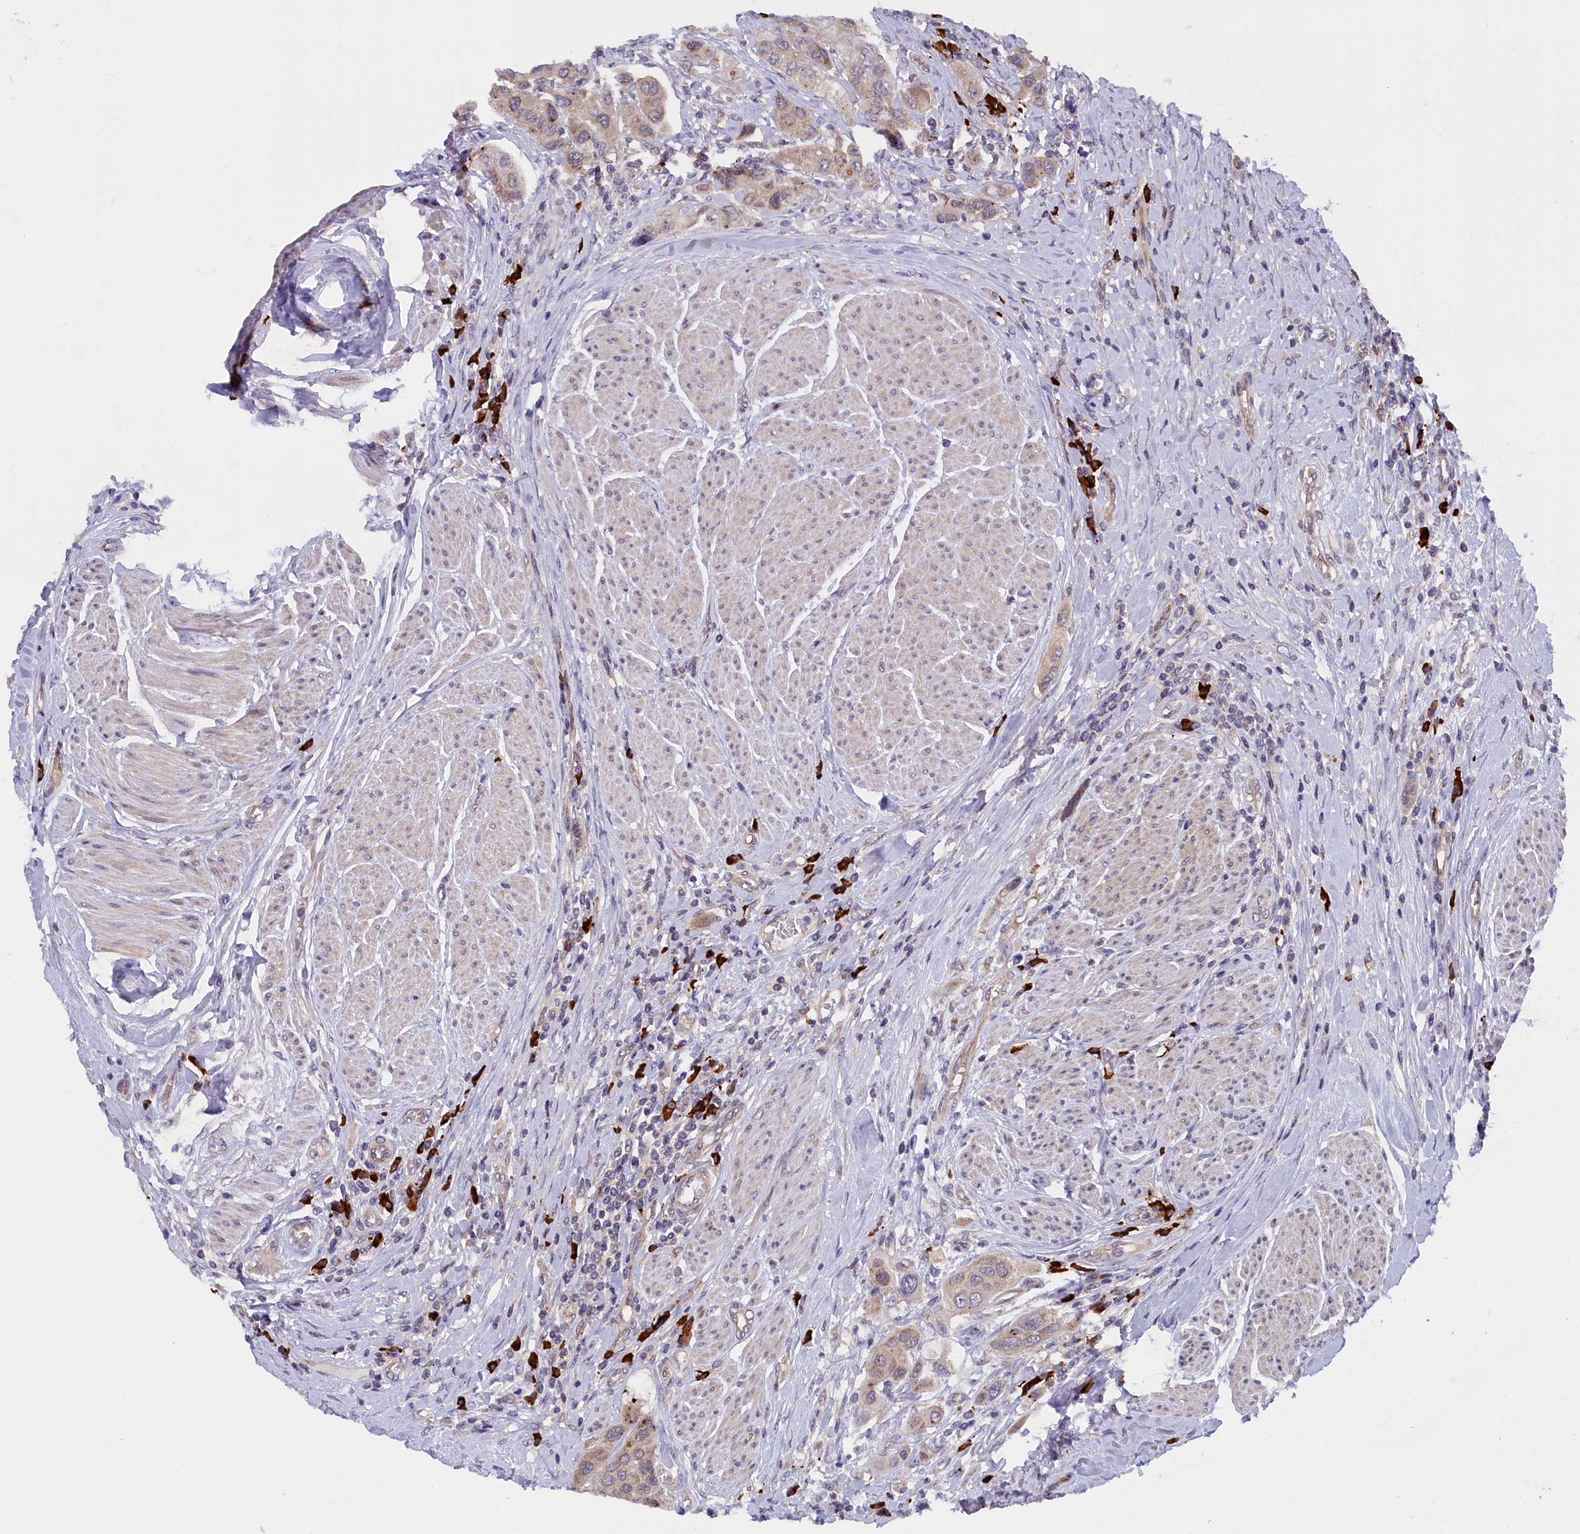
{"staining": {"intensity": "weak", "quantity": ">75%", "location": "cytoplasmic/membranous"}, "tissue": "urothelial cancer", "cell_type": "Tumor cells", "image_type": "cancer", "snomed": [{"axis": "morphology", "description": "Urothelial carcinoma, High grade"}, {"axis": "topography", "description": "Urinary bladder"}], "caption": "Immunohistochemical staining of high-grade urothelial carcinoma exhibits low levels of weak cytoplasmic/membranous protein staining in approximately >75% of tumor cells. (DAB (3,3'-diaminobenzidine) = brown stain, brightfield microscopy at high magnification).", "gene": "JPT2", "patient": {"sex": "male", "age": 50}}